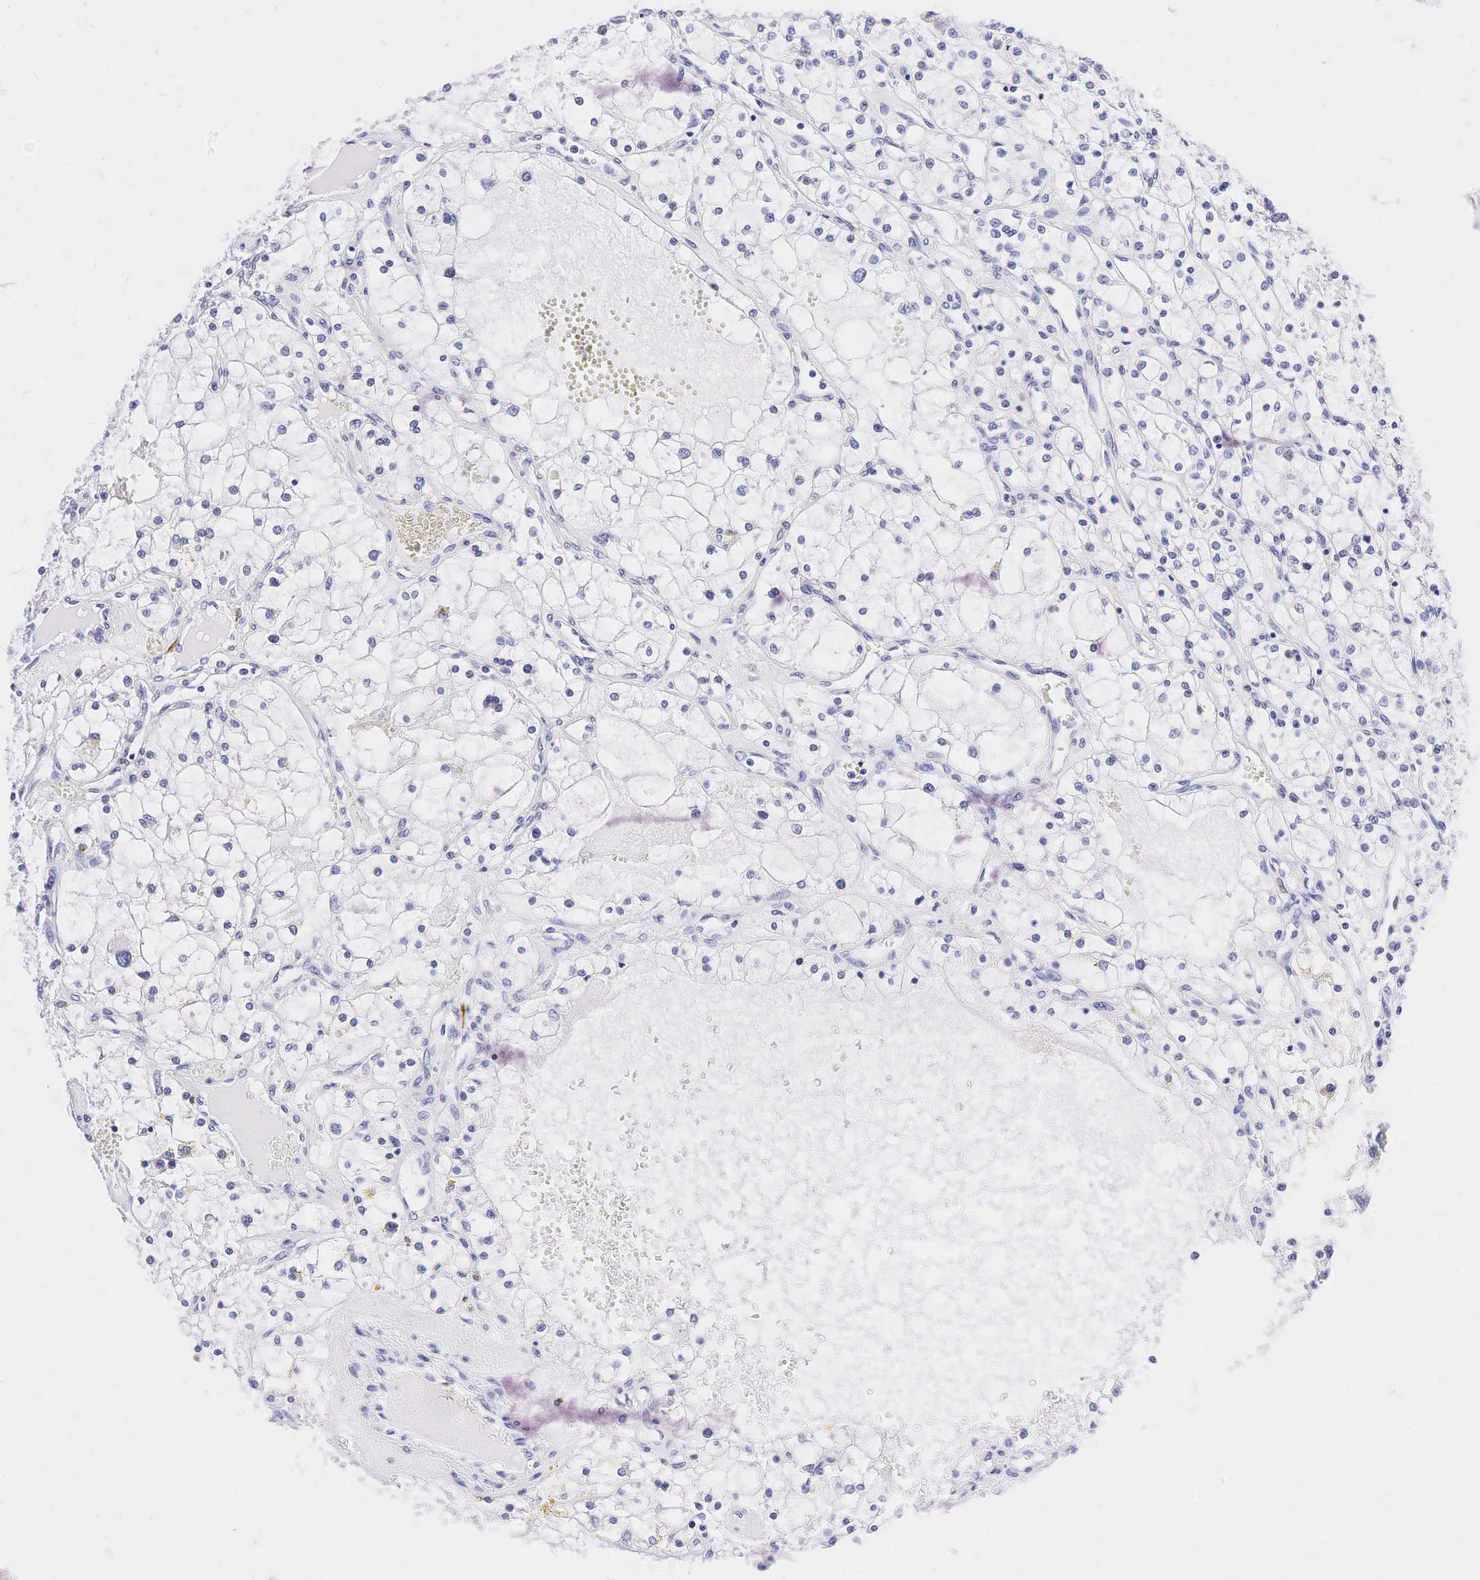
{"staining": {"intensity": "negative", "quantity": "none", "location": "none"}, "tissue": "renal cancer", "cell_type": "Tumor cells", "image_type": "cancer", "snomed": [{"axis": "morphology", "description": "Adenocarcinoma, NOS"}, {"axis": "topography", "description": "Kidney"}], "caption": "The histopathology image shows no significant positivity in tumor cells of renal cancer.", "gene": "CALD1", "patient": {"sex": "male", "age": 61}}